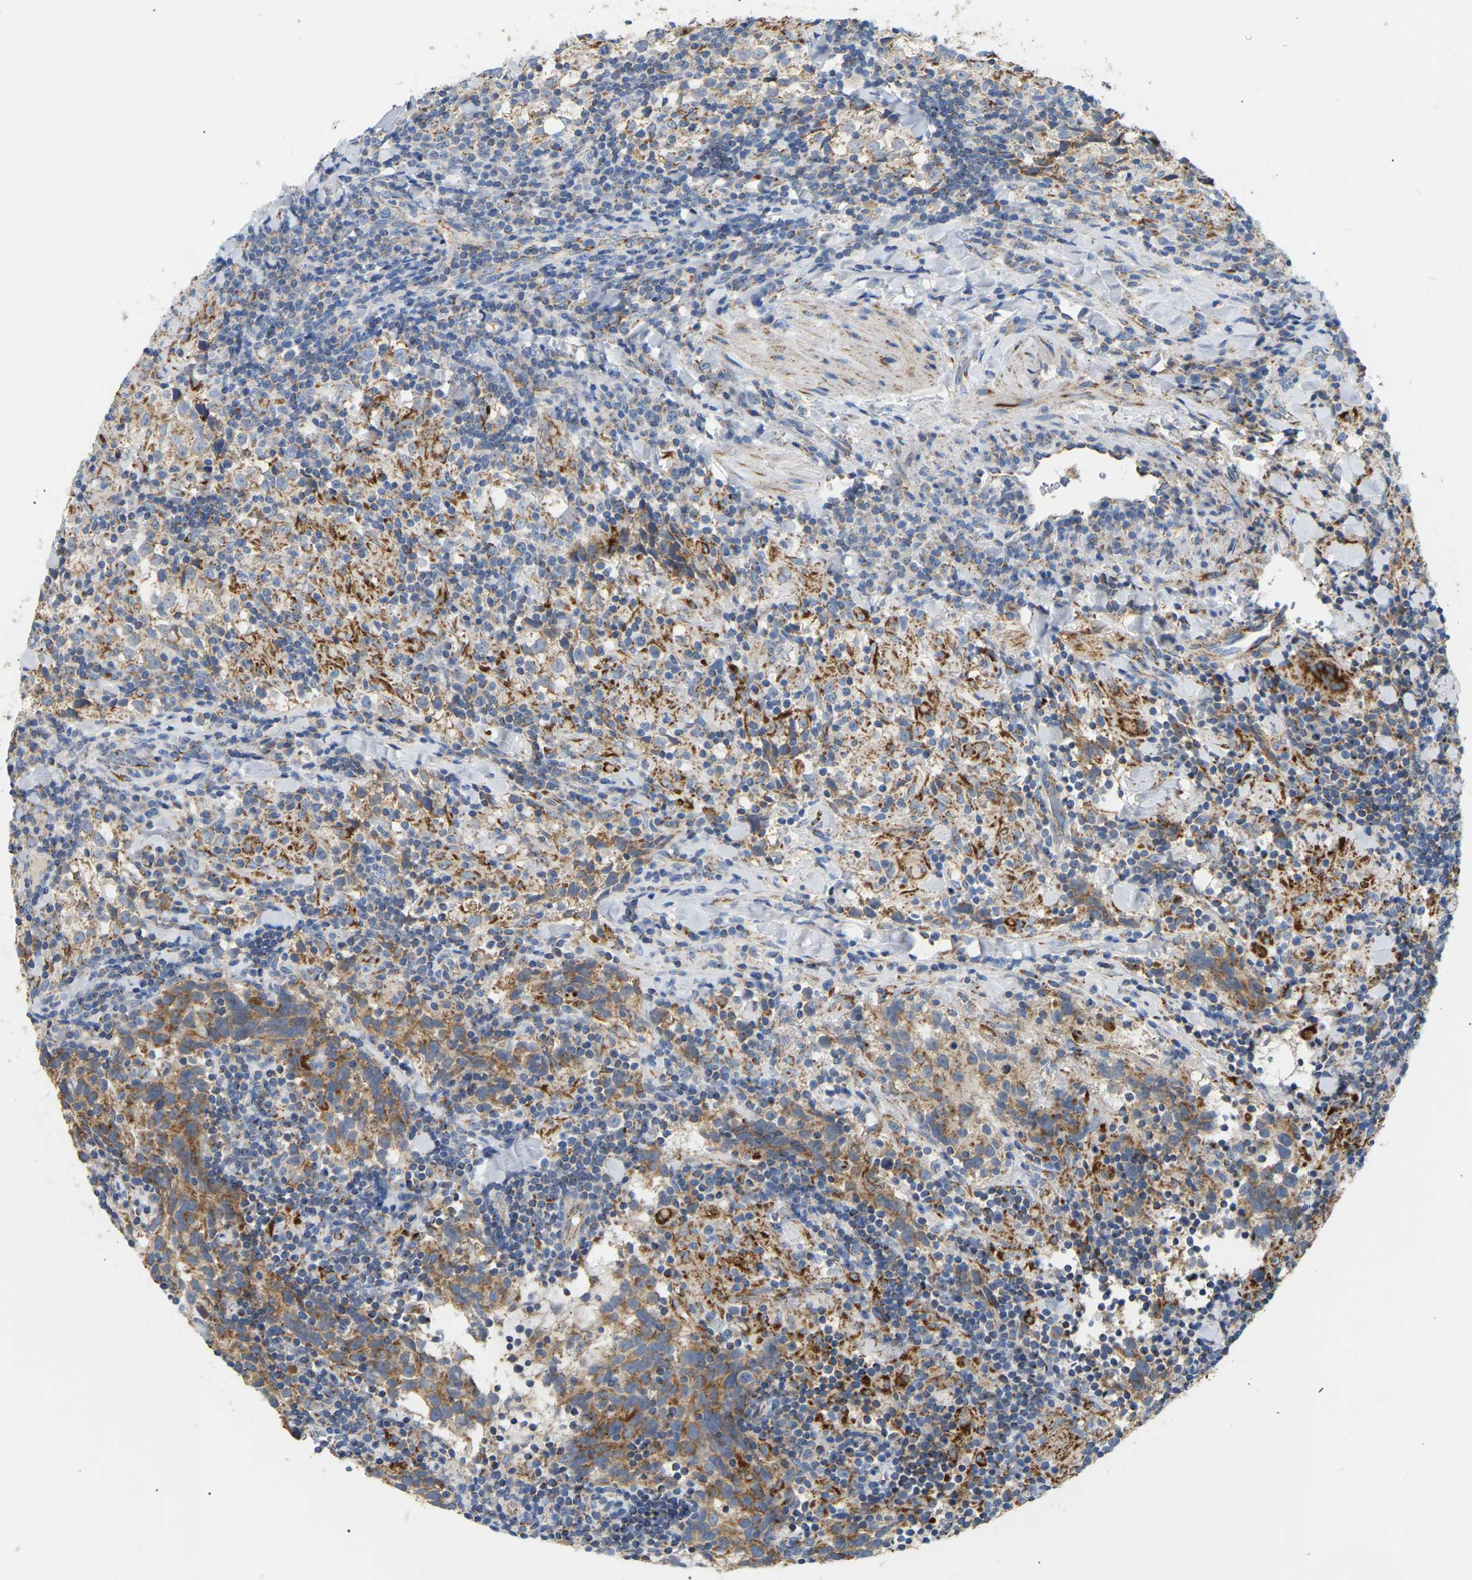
{"staining": {"intensity": "moderate", "quantity": ">75%", "location": "cytoplasmic/membranous"}, "tissue": "testis cancer", "cell_type": "Tumor cells", "image_type": "cancer", "snomed": [{"axis": "morphology", "description": "Seminoma, NOS"}, {"axis": "morphology", "description": "Carcinoma, Embryonal, NOS"}, {"axis": "topography", "description": "Testis"}], "caption": "Tumor cells display moderate cytoplasmic/membranous staining in approximately >75% of cells in testis seminoma. Immunohistochemistry stains the protein of interest in brown and the nuclei are stained blue.", "gene": "HIBADH", "patient": {"sex": "male", "age": 36}}